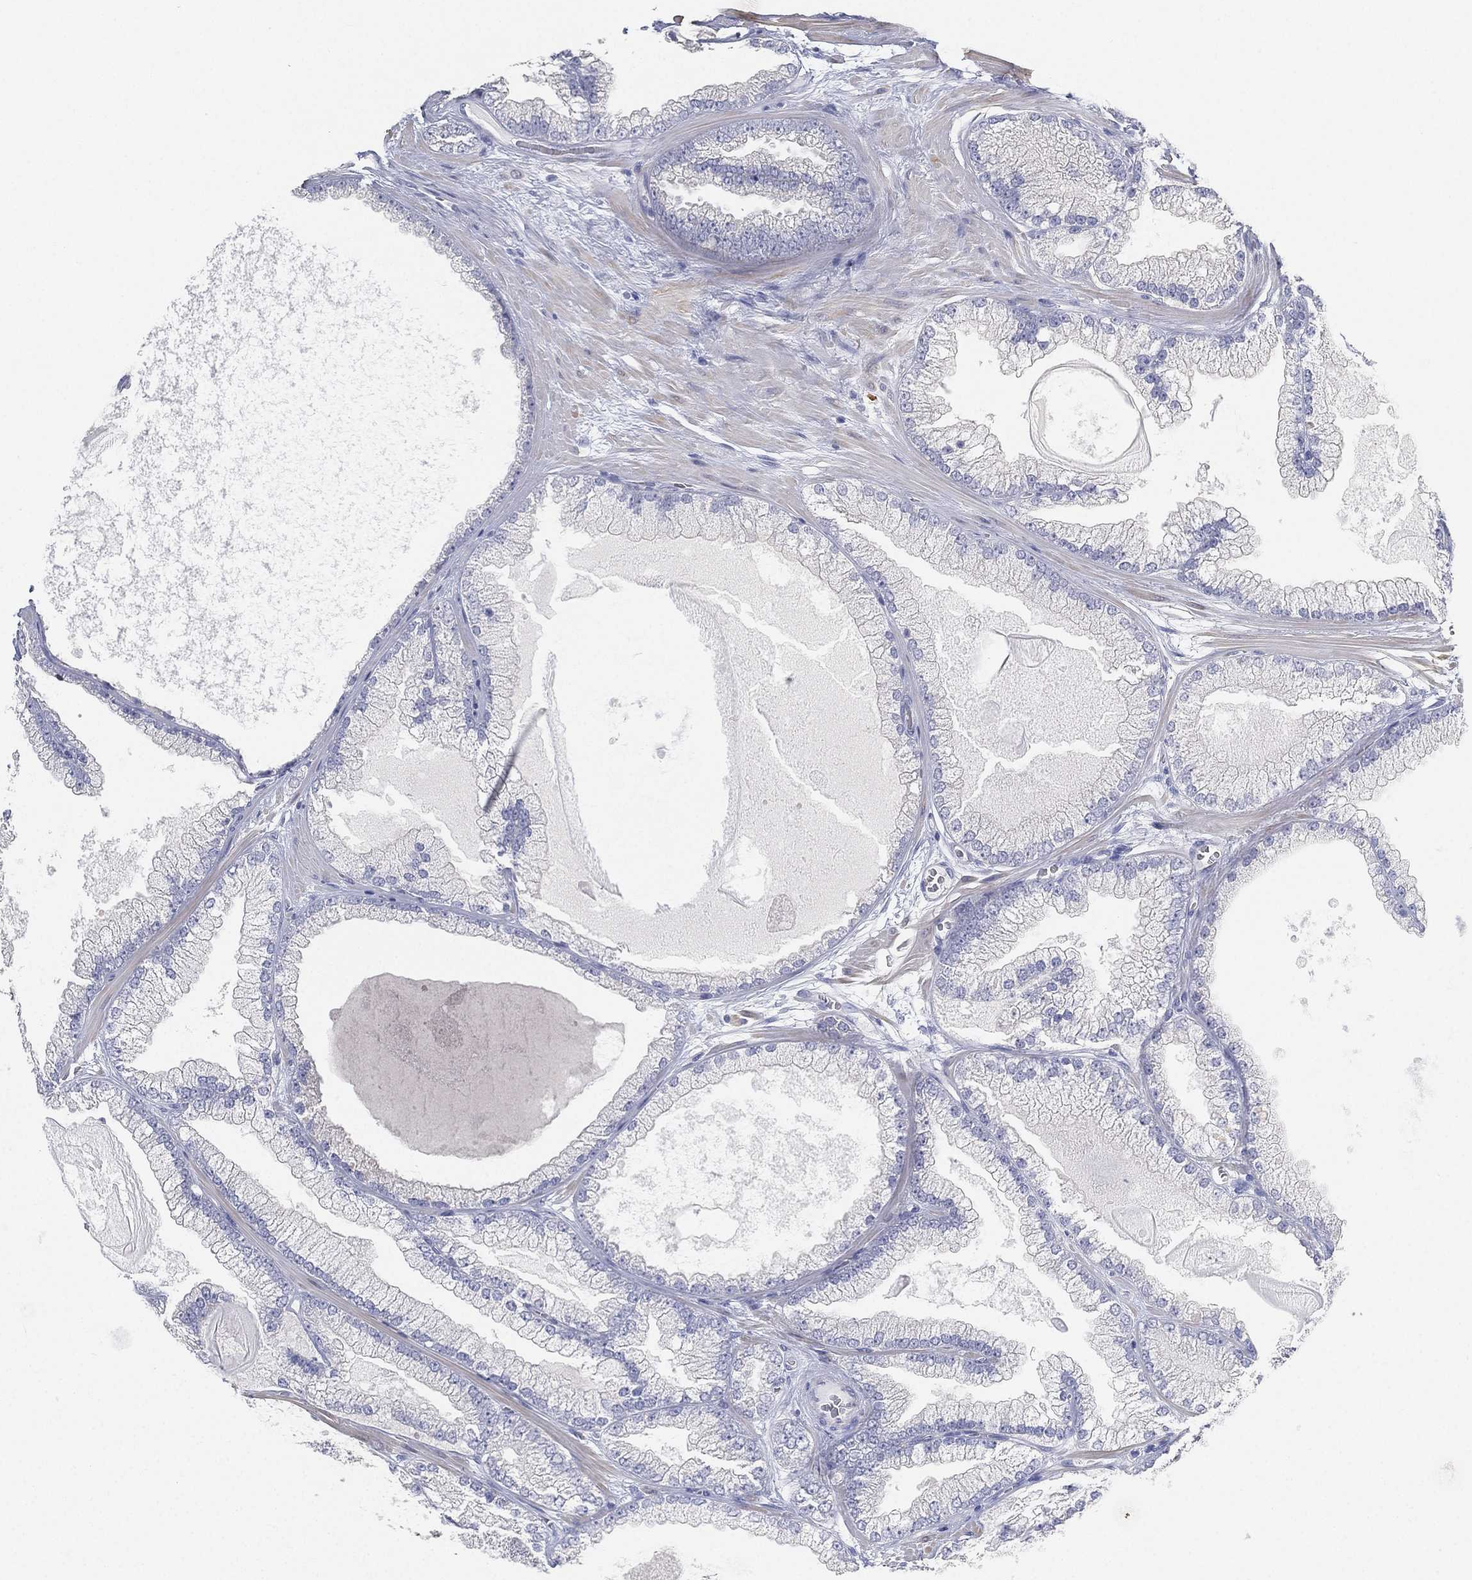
{"staining": {"intensity": "negative", "quantity": "none", "location": "none"}, "tissue": "prostate cancer", "cell_type": "Tumor cells", "image_type": "cancer", "snomed": [{"axis": "morphology", "description": "Adenocarcinoma, Low grade"}, {"axis": "topography", "description": "Prostate"}], "caption": "This is an IHC image of prostate adenocarcinoma (low-grade). There is no expression in tumor cells.", "gene": "FAM187B", "patient": {"sex": "male", "age": 57}}